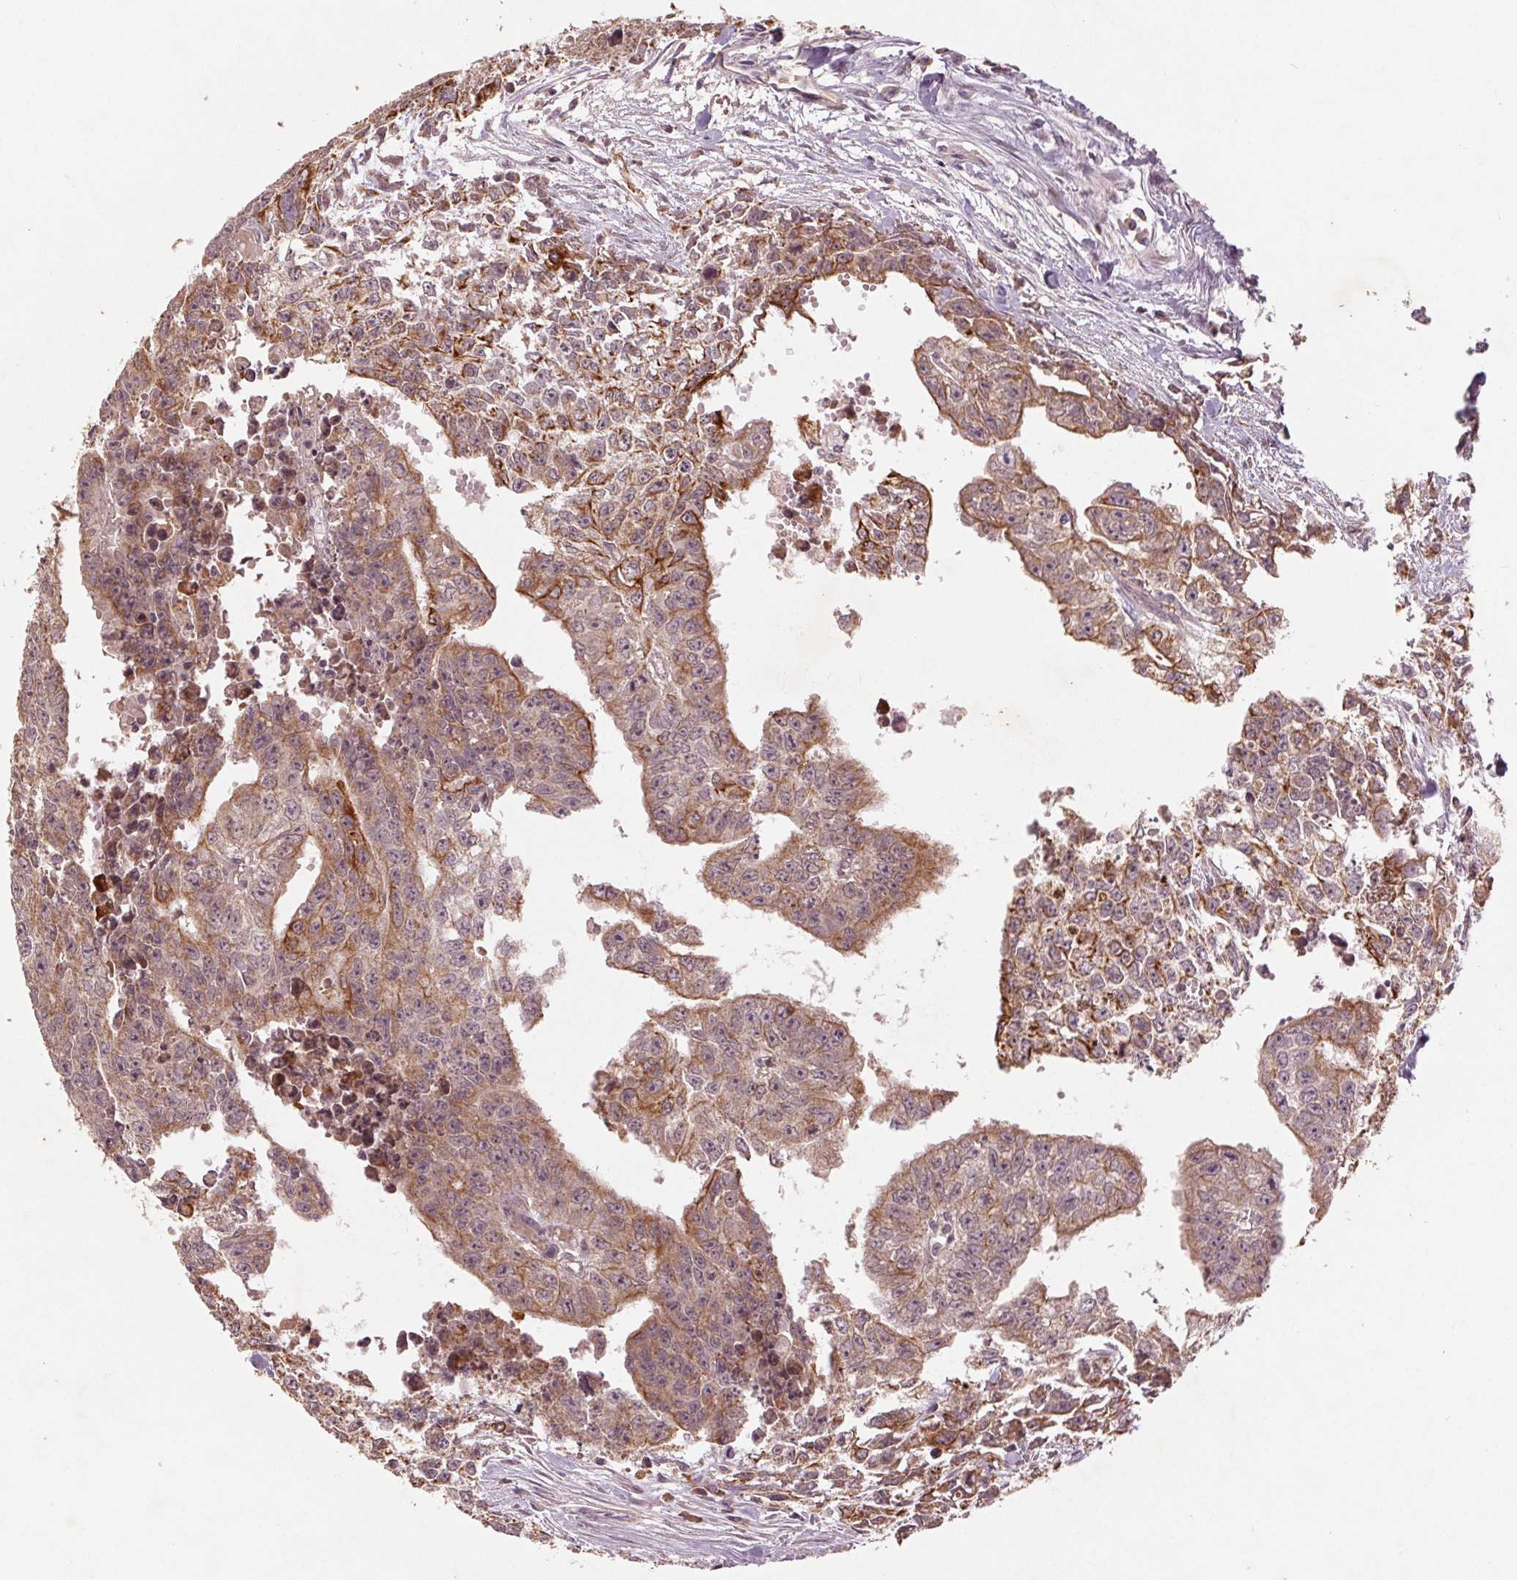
{"staining": {"intensity": "strong", "quantity": "25%-75%", "location": "cytoplasmic/membranous"}, "tissue": "testis cancer", "cell_type": "Tumor cells", "image_type": "cancer", "snomed": [{"axis": "morphology", "description": "Carcinoma, Embryonal, NOS"}, {"axis": "morphology", "description": "Teratoma, malignant, NOS"}, {"axis": "topography", "description": "Testis"}], "caption": "An image showing strong cytoplasmic/membranous positivity in about 25%-75% of tumor cells in testis cancer, as visualized by brown immunohistochemical staining.", "gene": "SMLR1", "patient": {"sex": "male", "age": 24}}